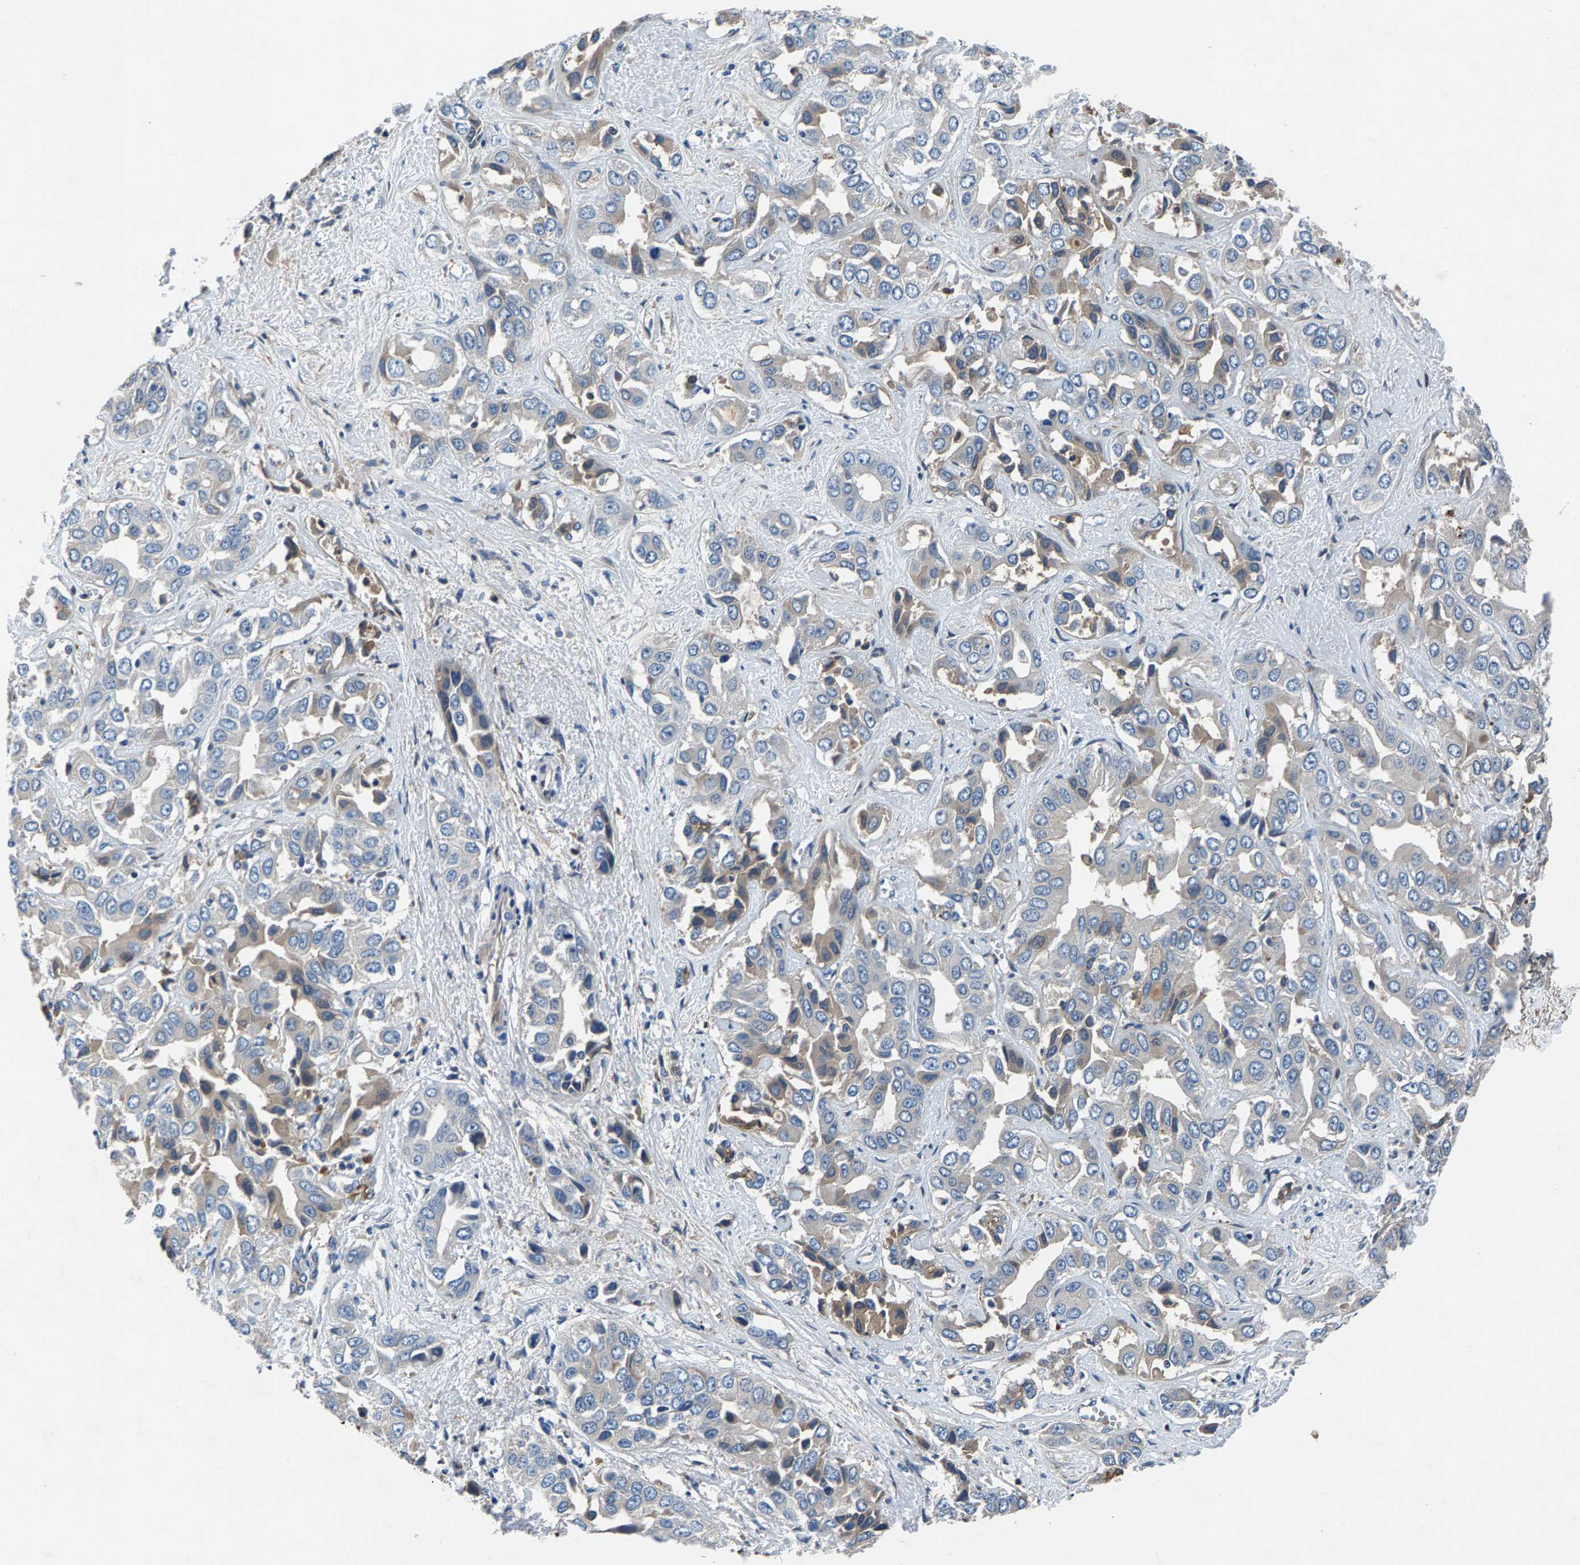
{"staining": {"intensity": "weak", "quantity": "<25%", "location": "cytoplasmic/membranous"}, "tissue": "liver cancer", "cell_type": "Tumor cells", "image_type": "cancer", "snomed": [{"axis": "morphology", "description": "Cholangiocarcinoma"}, {"axis": "topography", "description": "Liver"}], "caption": "Immunohistochemical staining of liver cancer (cholangiocarcinoma) shows no significant positivity in tumor cells. The staining is performed using DAB brown chromogen with nuclei counter-stained in using hematoxylin.", "gene": "LPCAT1", "patient": {"sex": "female", "age": 52}}